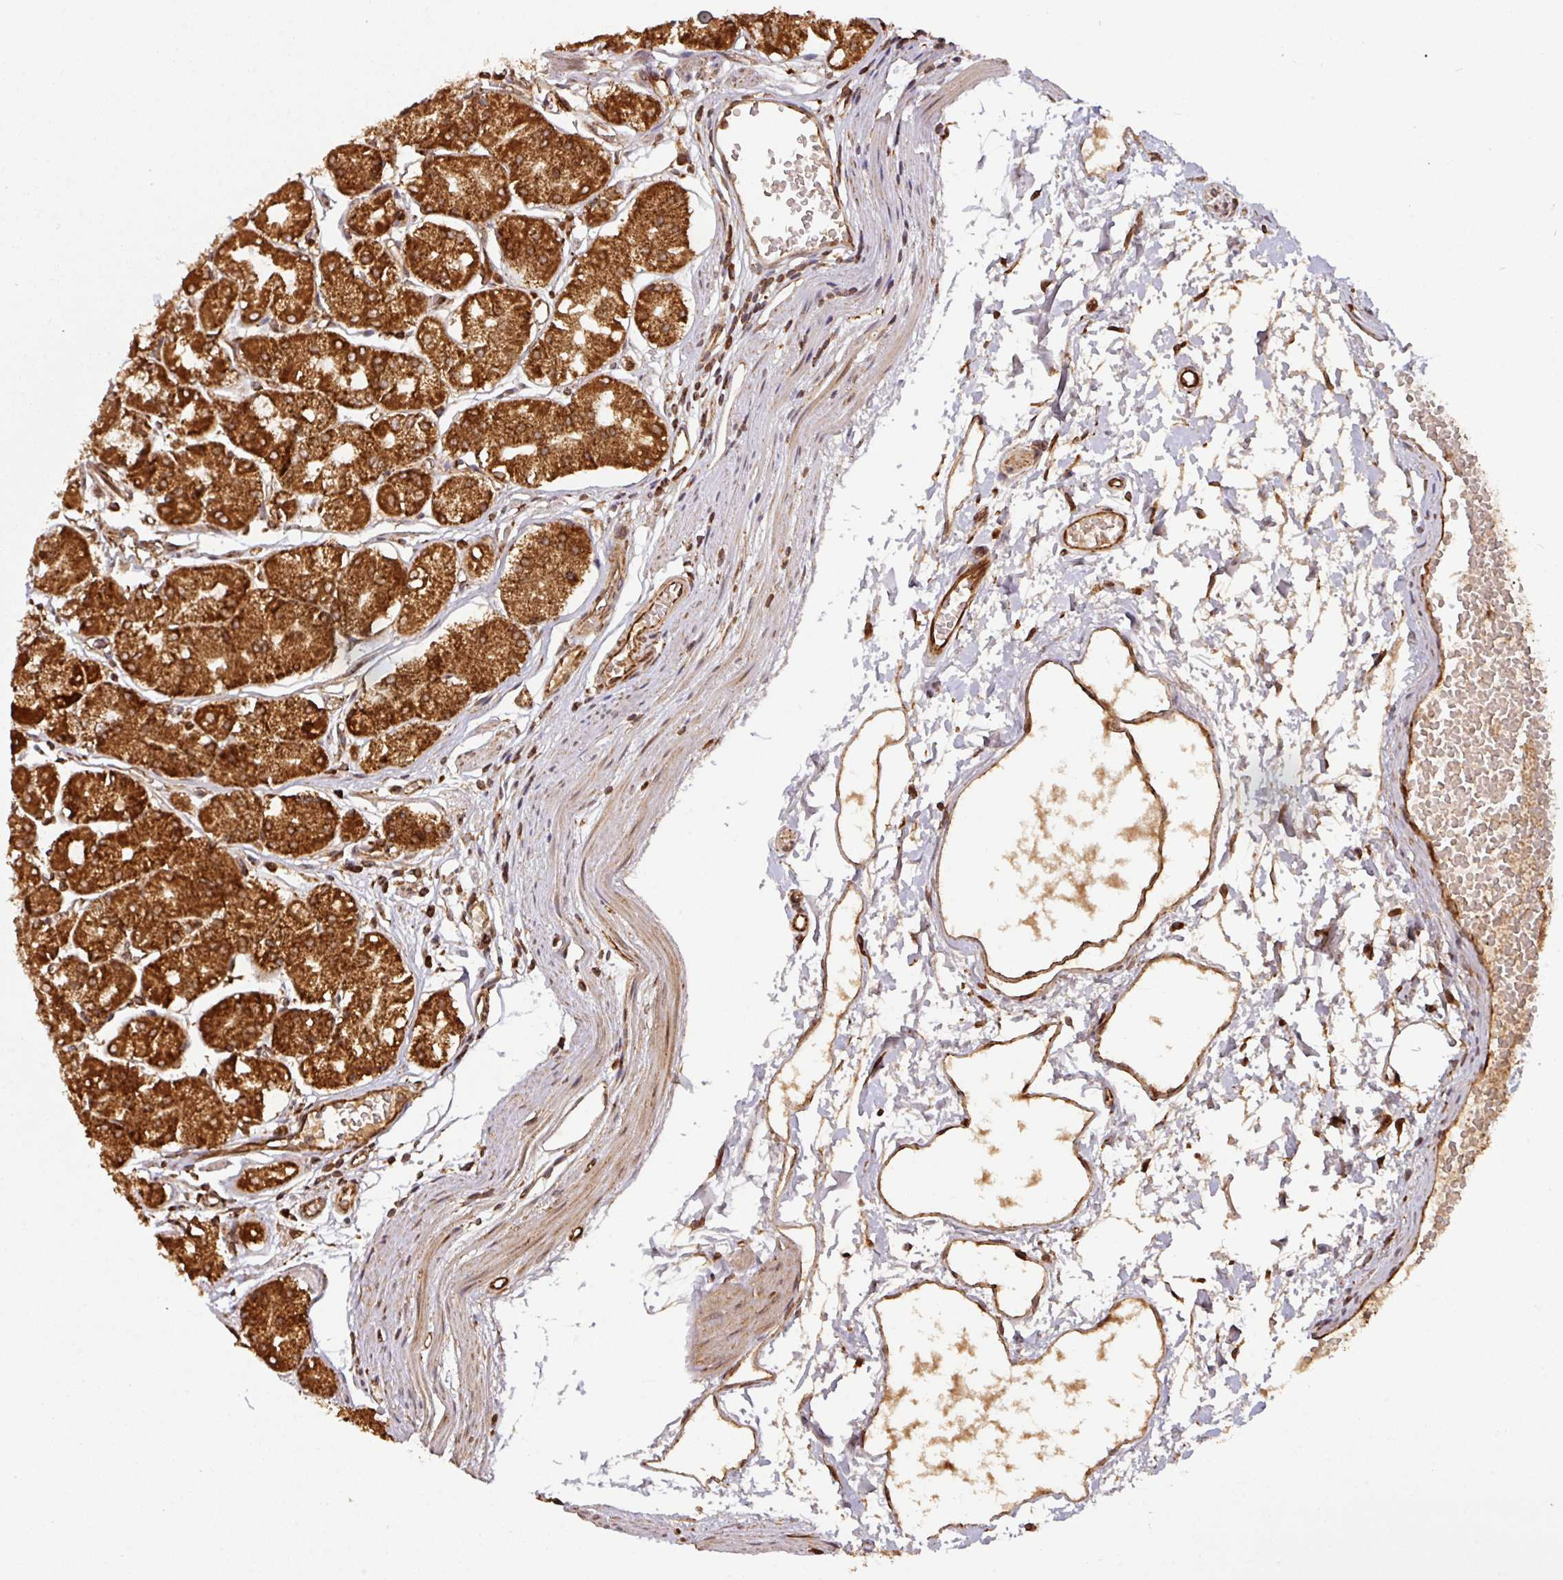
{"staining": {"intensity": "strong", "quantity": ">75%", "location": "cytoplasmic/membranous"}, "tissue": "stomach", "cell_type": "Glandular cells", "image_type": "normal", "snomed": [{"axis": "morphology", "description": "Normal tissue, NOS"}, {"axis": "topography", "description": "Stomach"}], "caption": "Immunohistochemistry of unremarkable human stomach reveals high levels of strong cytoplasmic/membranous staining in approximately >75% of glandular cells.", "gene": "TRAP1", "patient": {"sex": "male", "age": 55}}